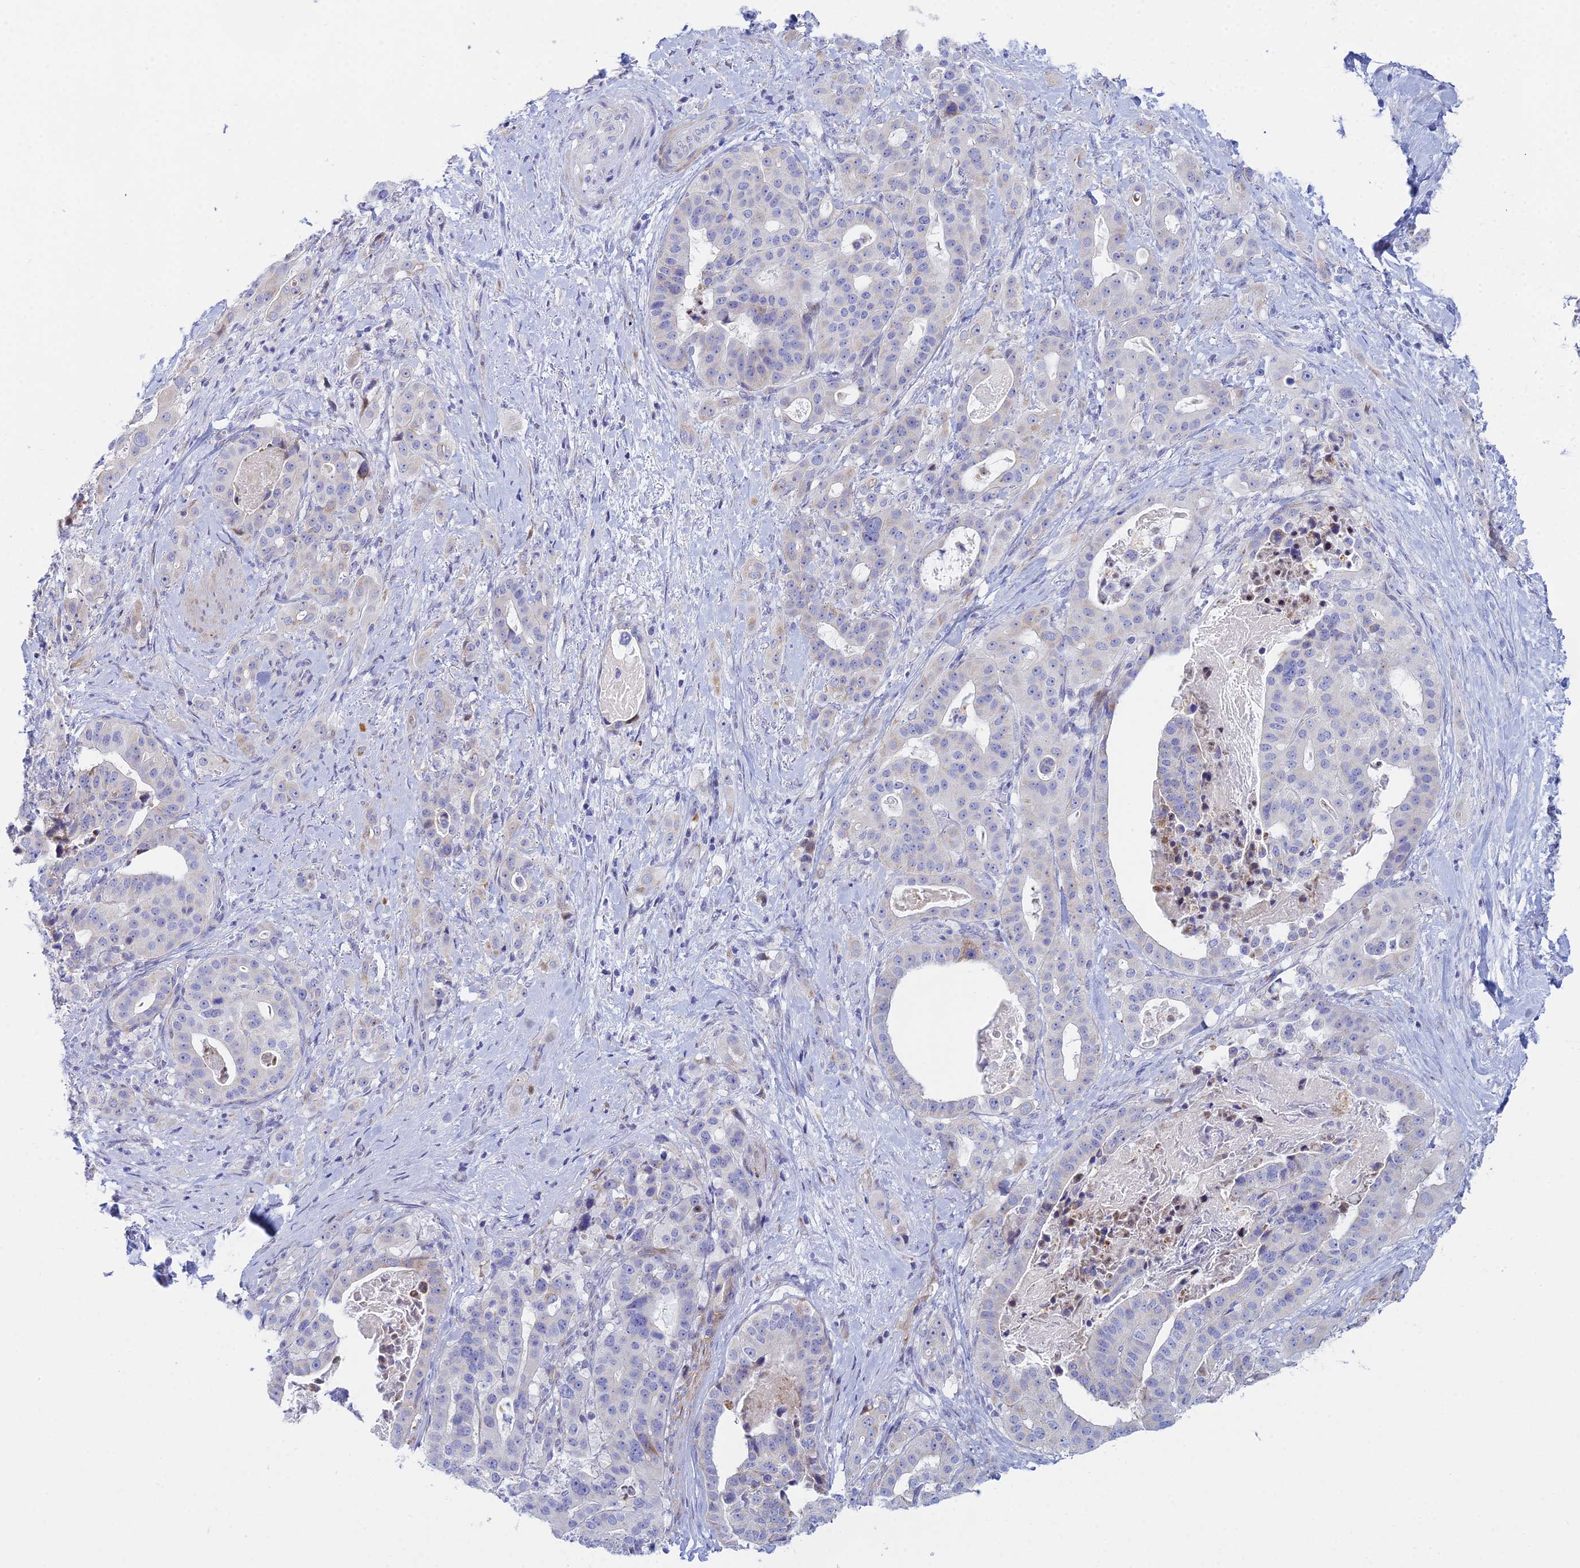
{"staining": {"intensity": "negative", "quantity": "none", "location": "none"}, "tissue": "stomach cancer", "cell_type": "Tumor cells", "image_type": "cancer", "snomed": [{"axis": "morphology", "description": "Adenocarcinoma, NOS"}, {"axis": "topography", "description": "Stomach"}], "caption": "Stomach cancer (adenocarcinoma) stained for a protein using immunohistochemistry (IHC) reveals no expression tumor cells.", "gene": "PRR13", "patient": {"sex": "male", "age": 48}}